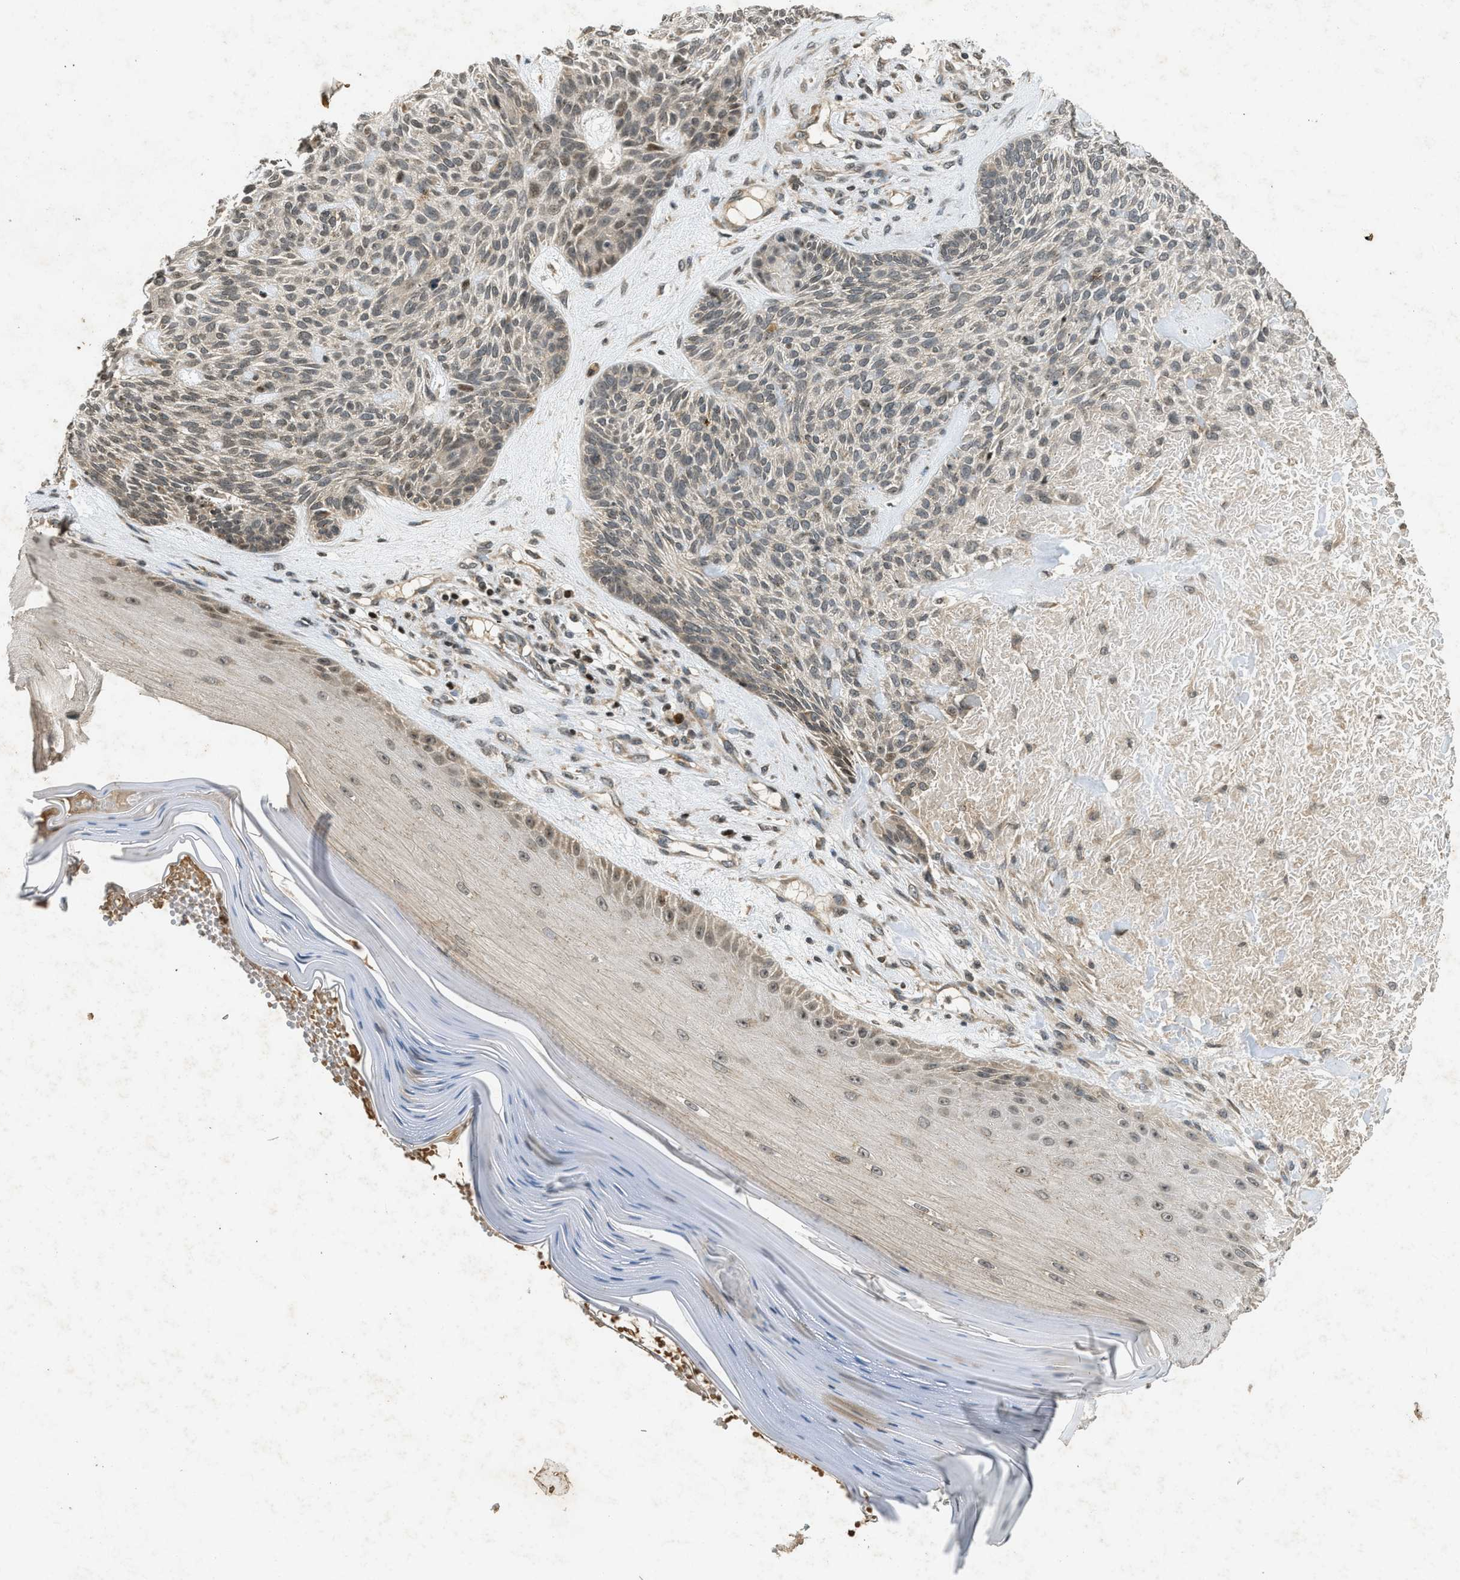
{"staining": {"intensity": "weak", "quantity": "25%-75%", "location": "cytoplasmic/membranous,nuclear"}, "tissue": "skin cancer", "cell_type": "Tumor cells", "image_type": "cancer", "snomed": [{"axis": "morphology", "description": "Basal cell carcinoma"}, {"axis": "topography", "description": "Skin"}], "caption": "There is low levels of weak cytoplasmic/membranous and nuclear staining in tumor cells of skin basal cell carcinoma, as demonstrated by immunohistochemical staining (brown color).", "gene": "SIAH1", "patient": {"sex": "male", "age": 55}}